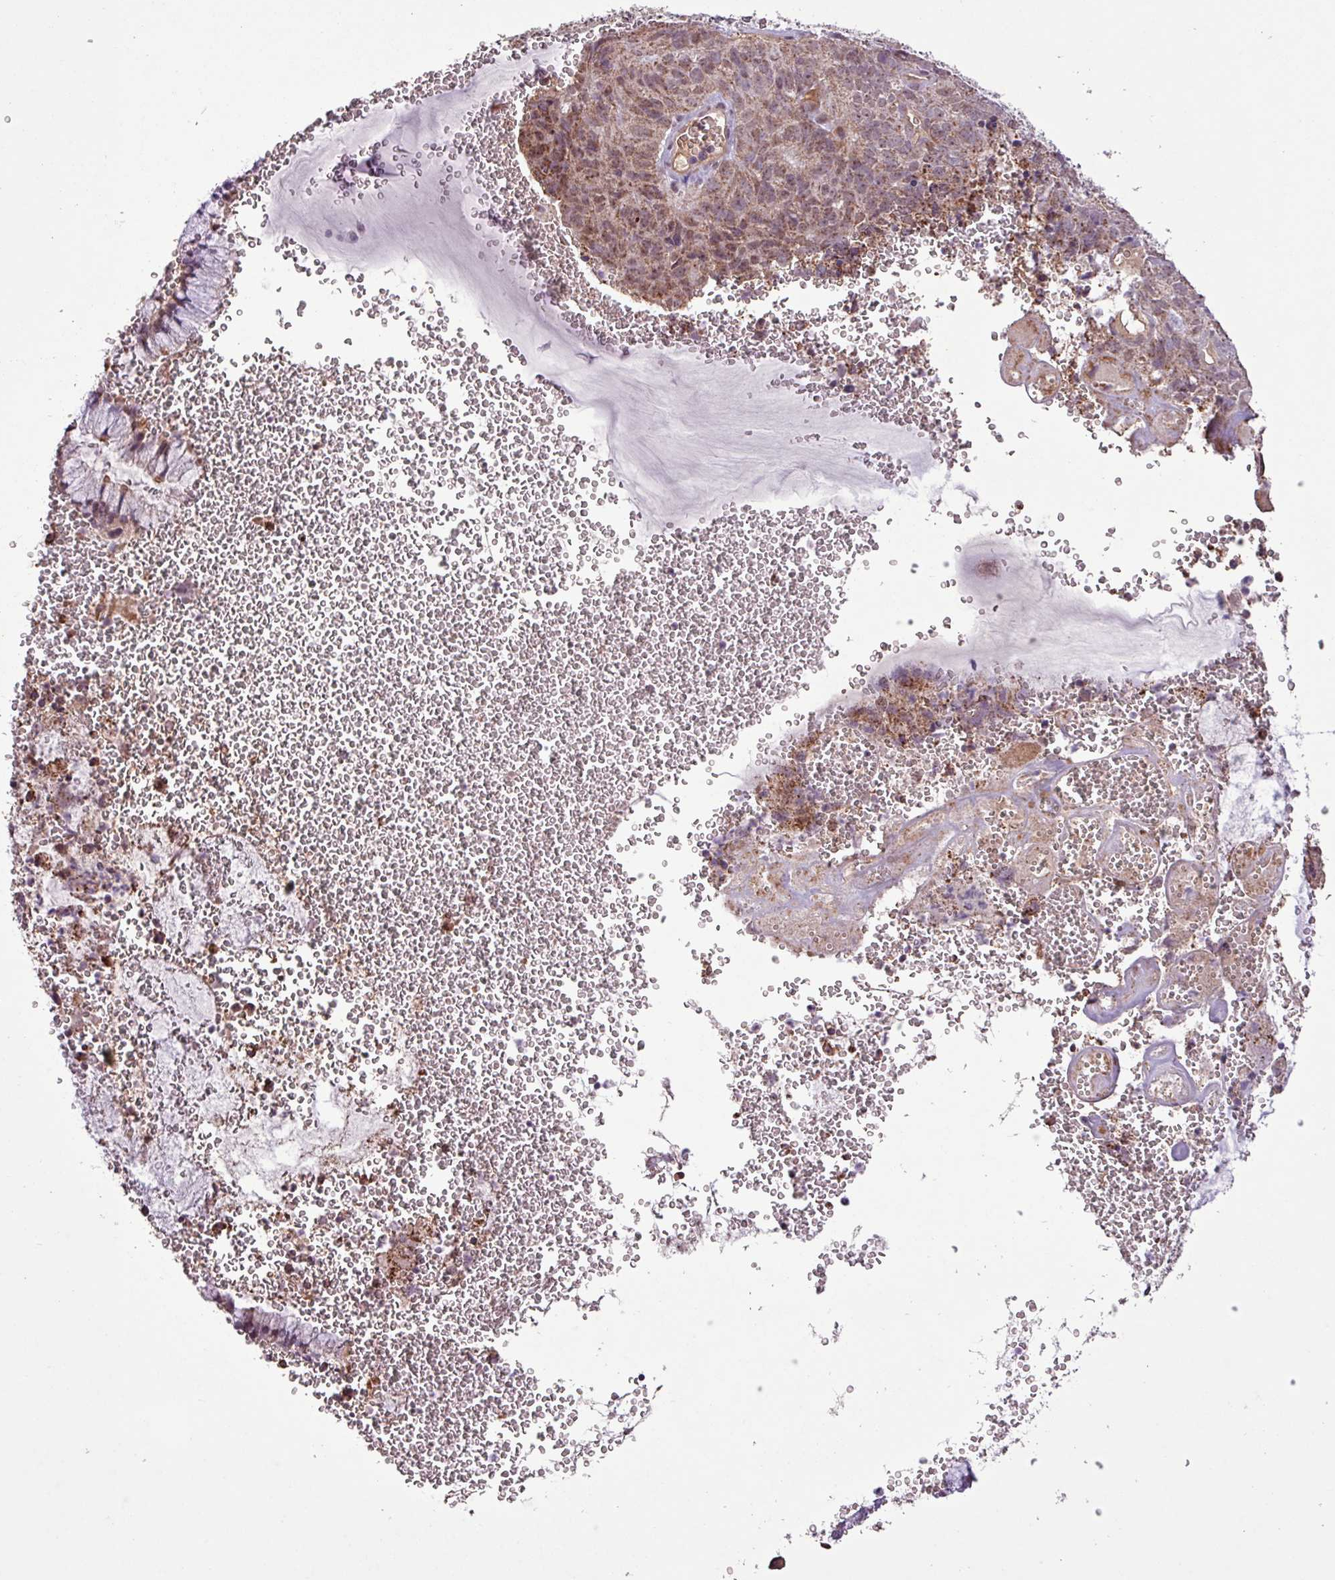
{"staining": {"intensity": "weak", "quantity": ">75%", "location": "cytoplasmic/membranous,nuclear"}, "tissue": "cervical cancer", "cell_type": "Tumor cells", "image_type": "cancer", "snomed": [{"axis": "morphology", "description": "Adenocarcinoma, NOS"}, {"axis": "topography", "description": "Cervix"}], "caption": "Brown immunohistochemical staining in human adenocarcinoma (cervical) displays weak cytoplasmic/membranous and nuclear expression in approximately >75% of tumor cells.", "gene": "L3MBTL3", "patient": {"sex": "female", "age": 38}}